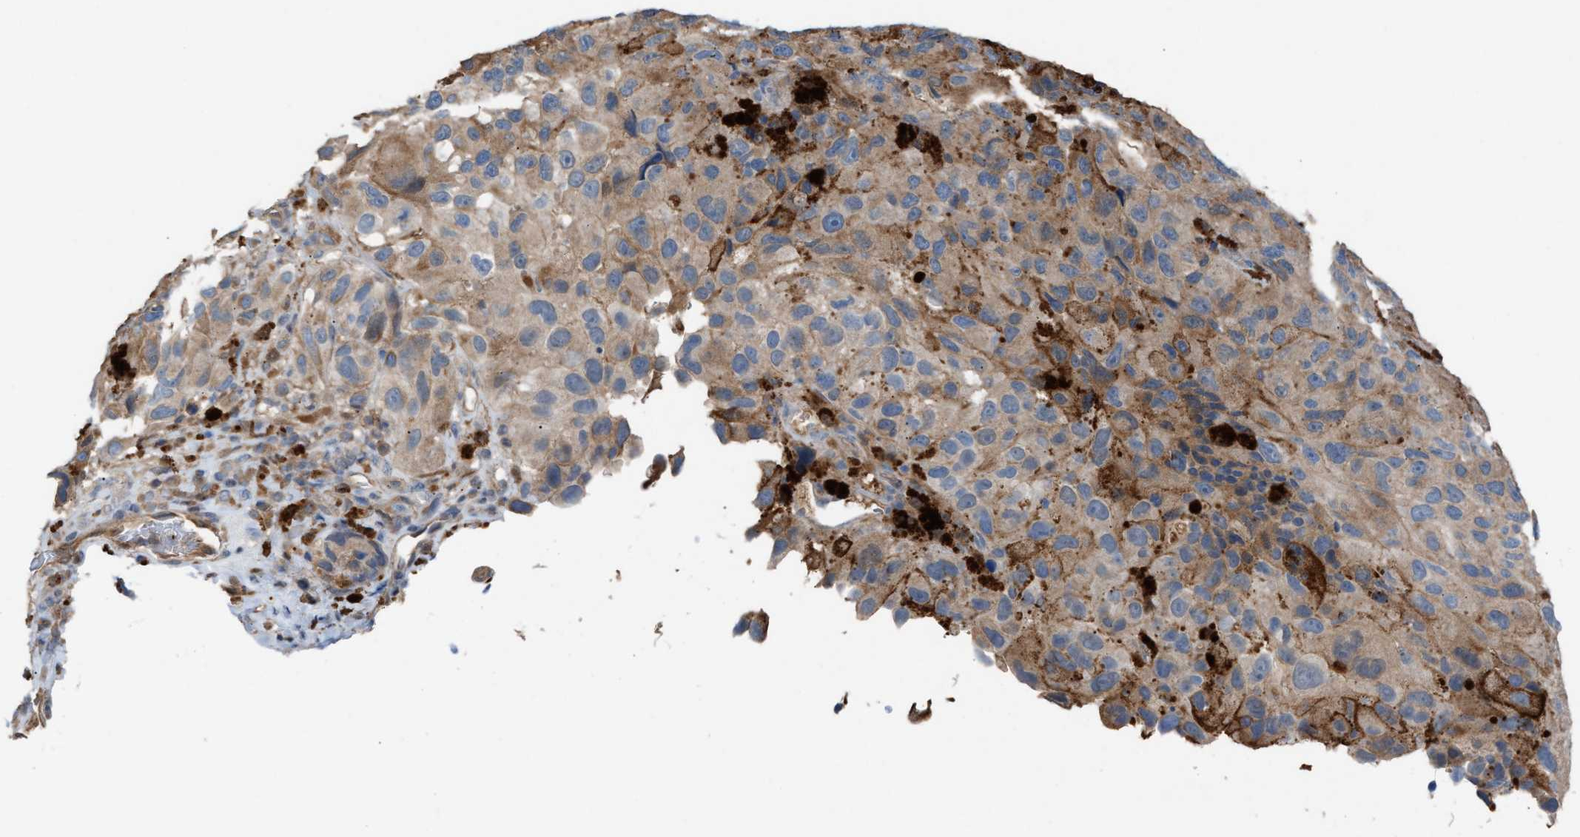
{"staining": {"intensity": "moderate", "quantity": "25%-75%", "location": "cytoplasmic/membranous"}, "tissue": "melanoma", "cell_type": "Tumor cells", "image_type": "cancer", "snomed": [{"axis": "morphology", "description": "Malignant melanoma, NOS"}, {"axis": "topography", "description": "Skin"}], "caption": "A histopathology image of human melanoma stained for a protein demonstrates moderate cytoplasmic/membranous brown staining in tumor cells. Immunohistochemistry (ihc) stains the protein of interest in brown and the nuclei are stained blue.", "gene": "TPK1", "patient": {"sex": "female", "age": 73}}